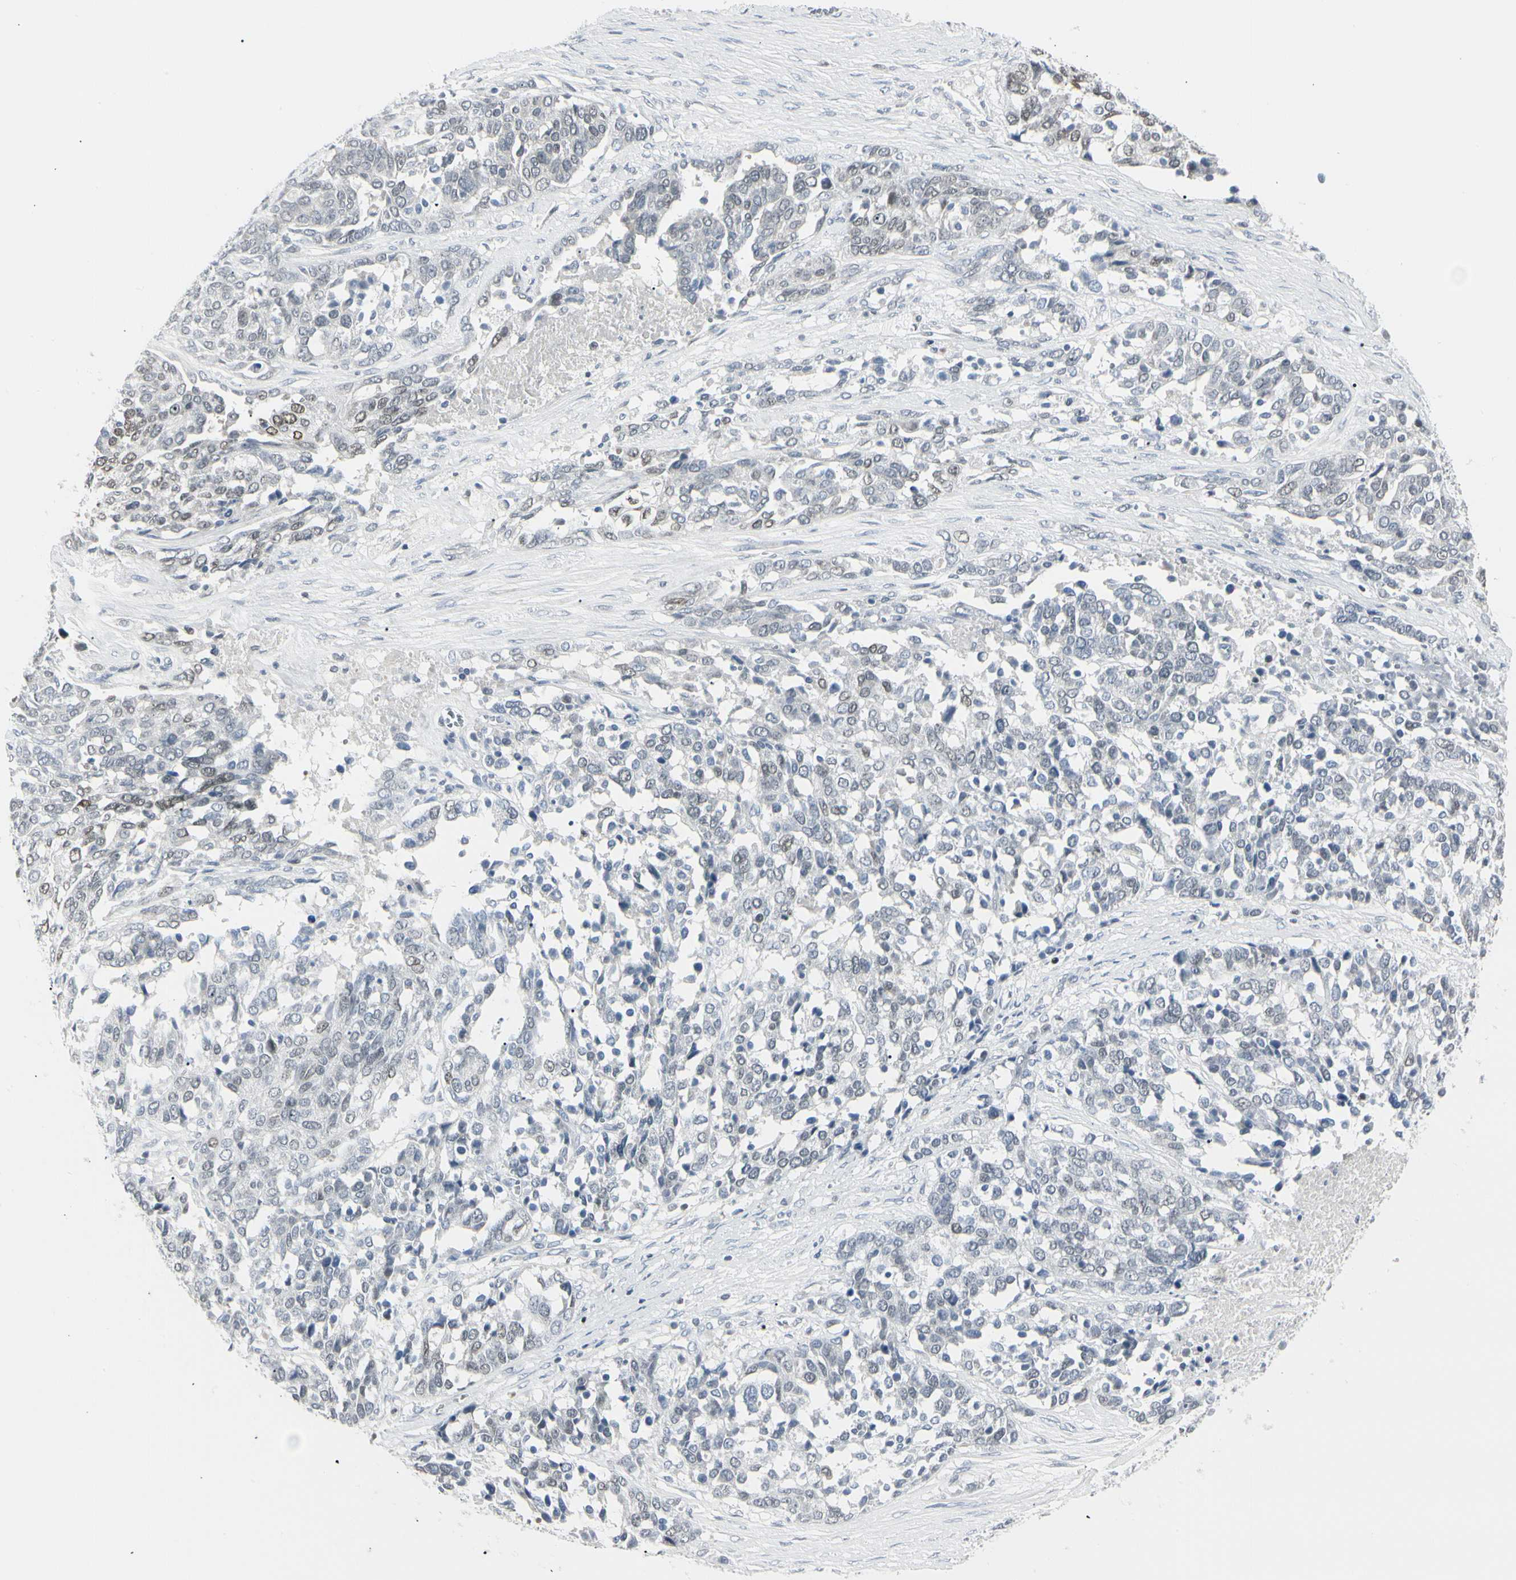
{"staining": {"intensity": "weak", "quantity": "<25%", "location": "nuclear"}, "tissue": "ovarian cancer", "cell_type": "Tumor cells", "image_type": "cancer", "snomed": [{"axis": "morphology", "description": "Cystadenocarcinoma, serous, NOS"}, {"axis": "topography", "description": "Ovary"}], "caption": "Photomicrograph shows no significant protein staining in tumor cells of ovarian cancer (serous cystadenocarcinoma). Nuclei are stained in blue.", "gene": "ZBTB7B", "patient": {"sex": "female", "age": 44}}